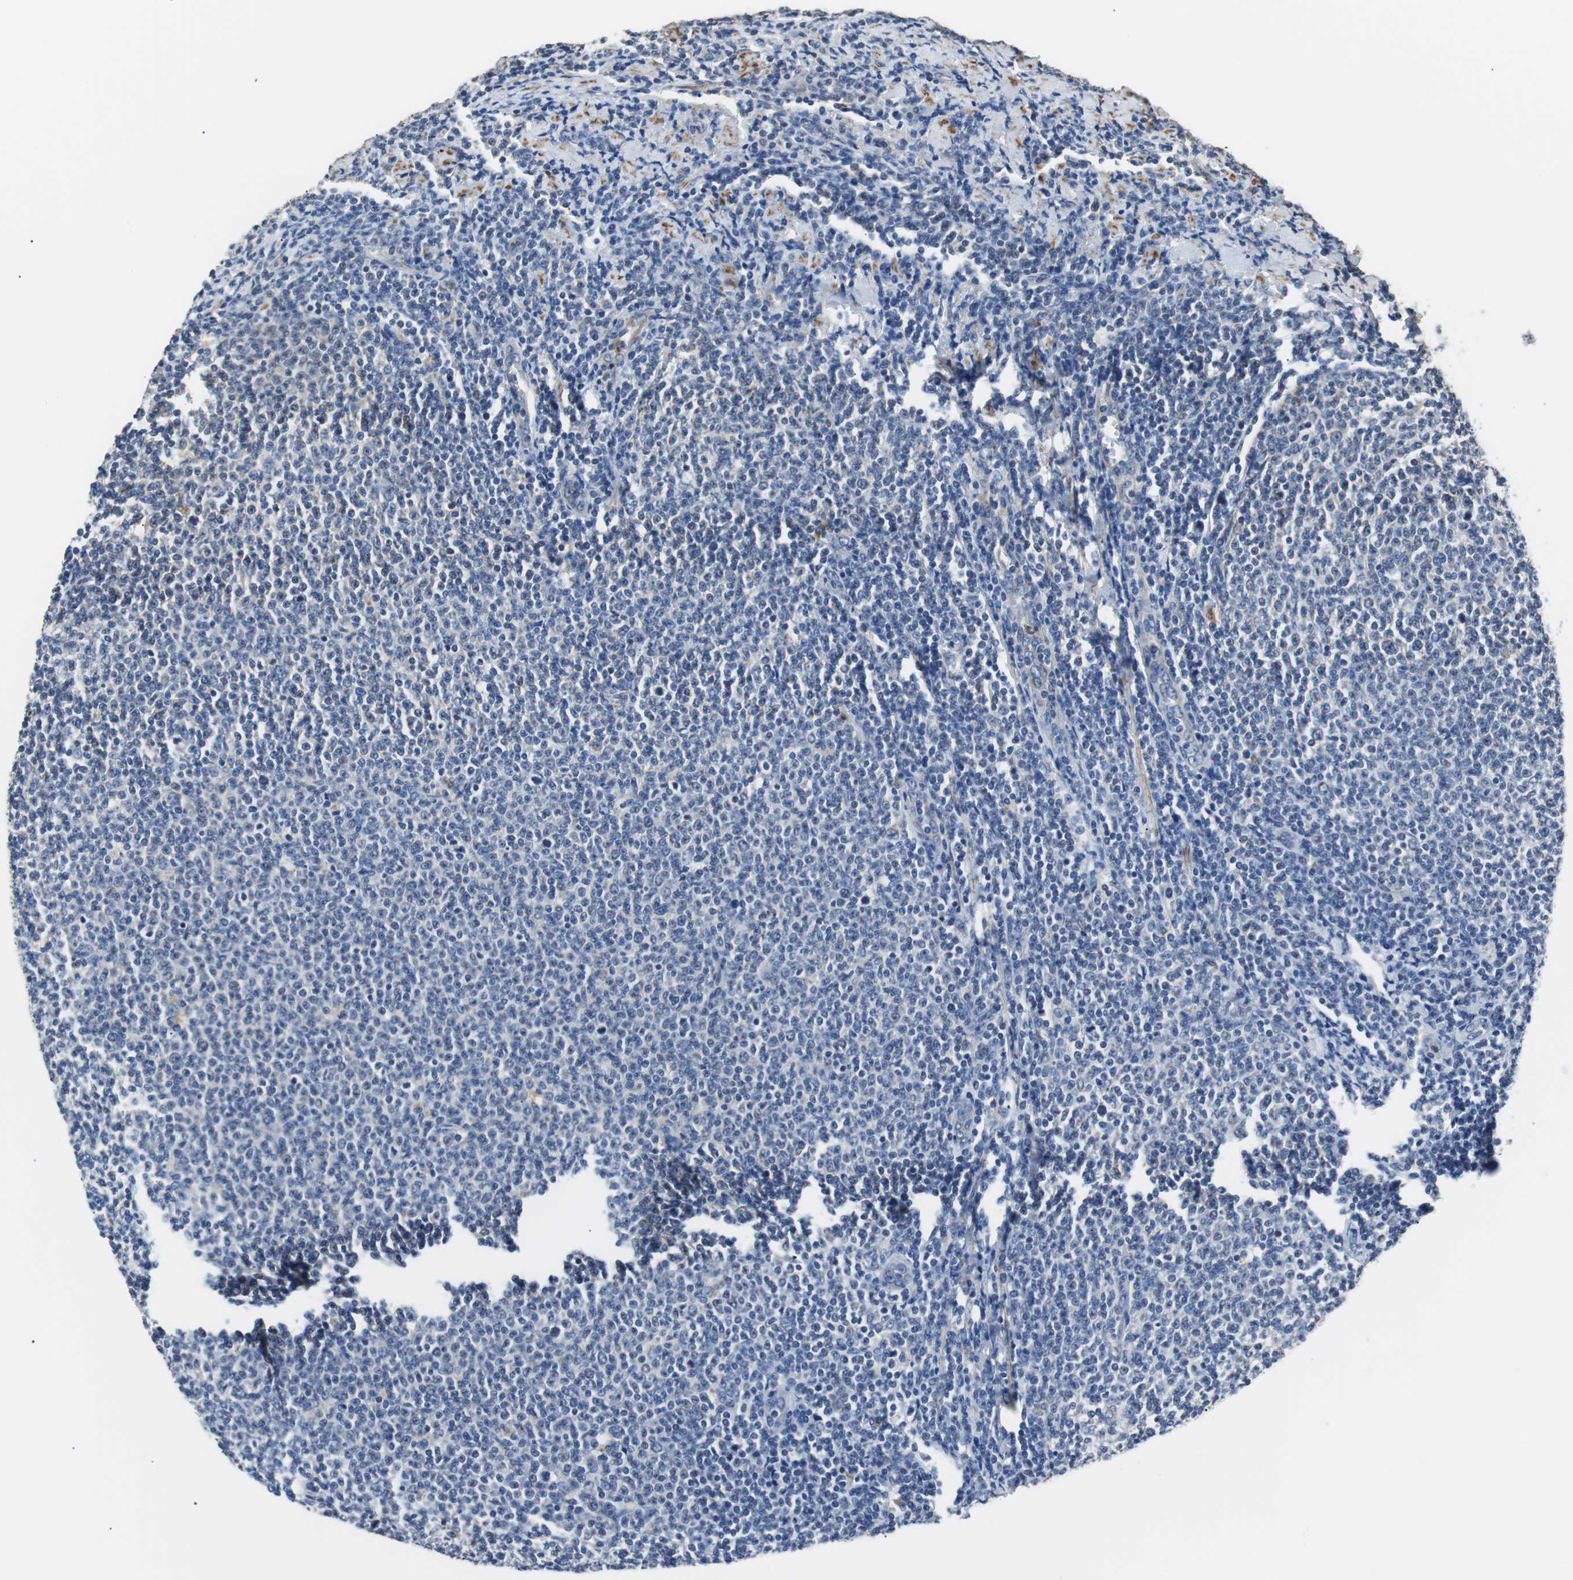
{"staining": {"intensity": "negative", "quantity": "none", "location": "none"}, "tissue": "lymphoma", "cell_type": "Tumor cells", "image_type": "cancer", "snomed": [{"axis": "morphology", "description": "Malignant lymphoma, non-Hodgkin's type, Low grade"}, {"axis": "topography", "description": "Lymph node"}], "caption": "A high-resolution photomicrograph shows IHC staining of lymphoma, which reveals no significant staining in tumor cells. The staining is performed using DAB (3,3'-diaminobenzidine) brown chromogen with nuclei counter-stained in using hematoxylin.", "gene": "PITRM1", "patient": {"sex": "male", "age": 66}}